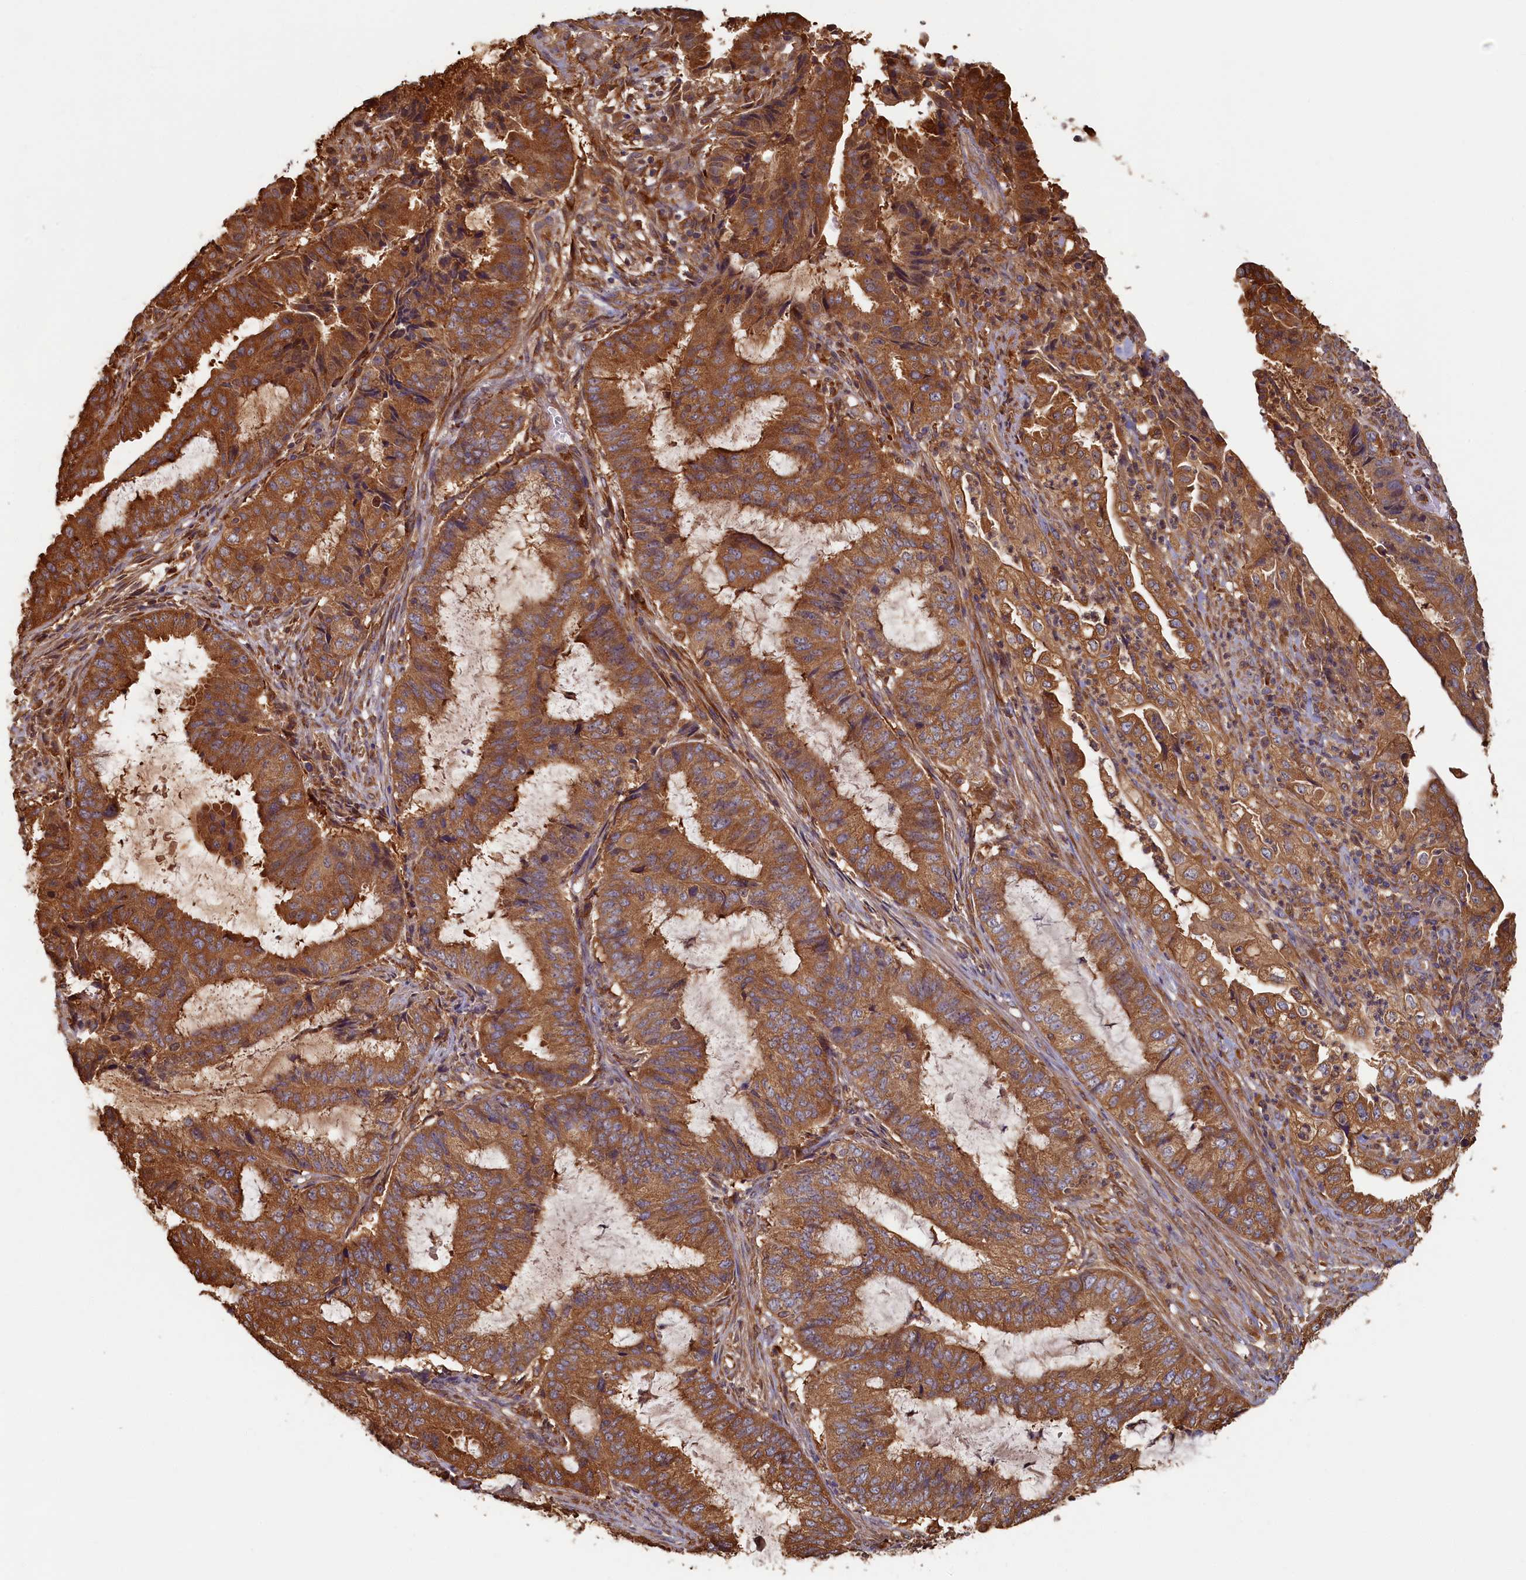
{"staining": {"intensity": "strong", "quantity": ">75%", "location": "cytoplasmic/membranous"}, "tissue": "endometrial cancer", "cell_type": "Tumor cells", "image_type": "cancer", "snomed": [{"axis": "morphology", "description": "Adenocarcinoma, NOS"}, {"axis": "topography", "description": "Endometrium"}], "caption": "A histopathology image of human endometrial cancer (adenocarcinoma) stained for a protein displays strong cytoplasmic/membranous brown staining in tumor cells. The protein of interest is shown in brown color, while the nuclei are stained blue.", "gene": "TIMM8B", "patient": {"sex": "female", "age": 51}}